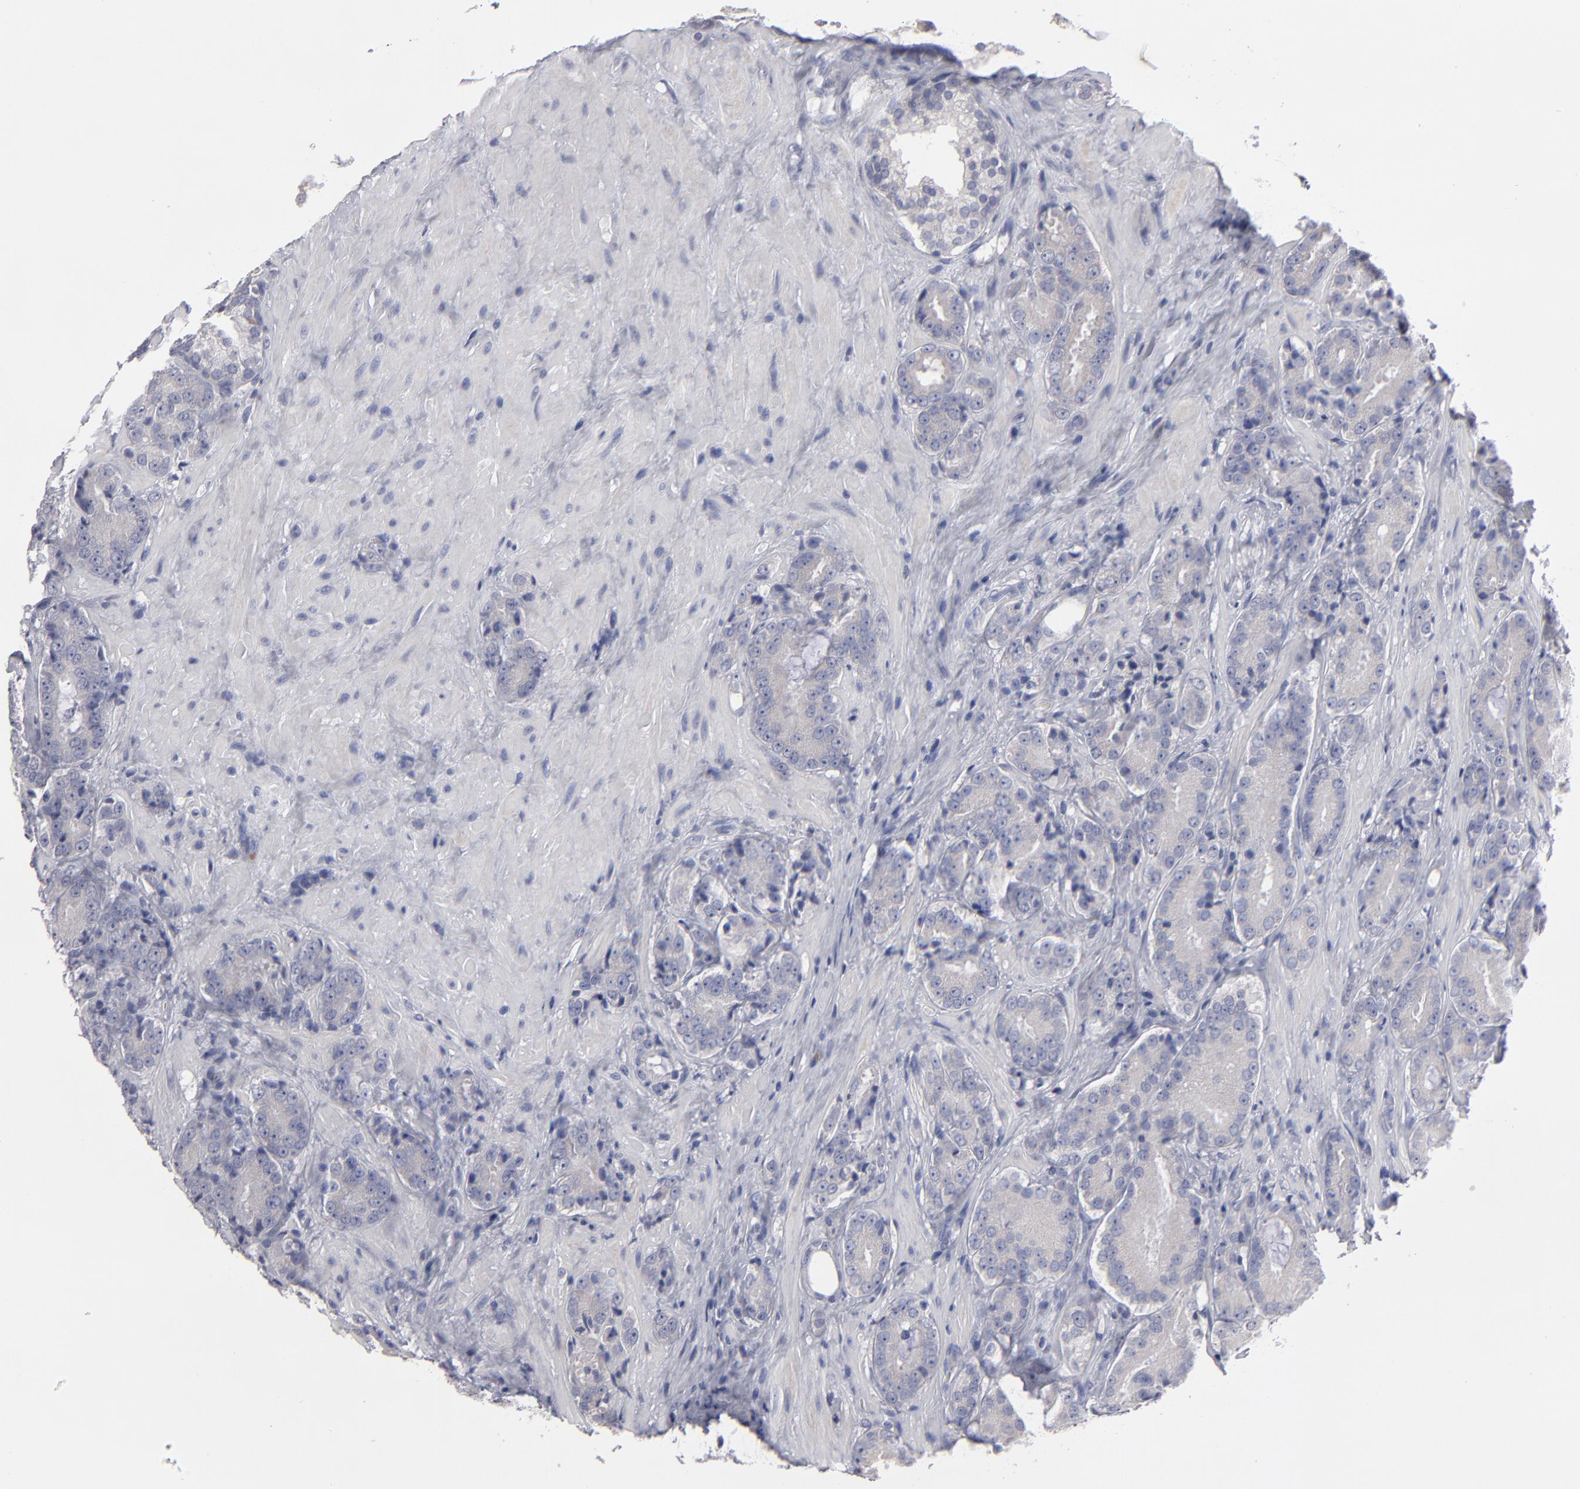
{"staining": {"intensity": "weak", "quantity": ">75%", "location": "cytoplasmic/membranous"}, "tissue": "prostate cancer", "cell_type": "Tumor cells", "image_type": "cancer", "snomed": [{"axis": "morphology", "description": "Adenocarcinoma, High grade"}, {"axis": "topography", "description": "Prostate"}], "caption": "A brown stain labels weak cytoplasmic/membranous staining of a protein in prostate adenocarcinoma (high-grade) tumor cells.", "gene": "CCDC80", "patient": {"sex": "male", "age": 70}}